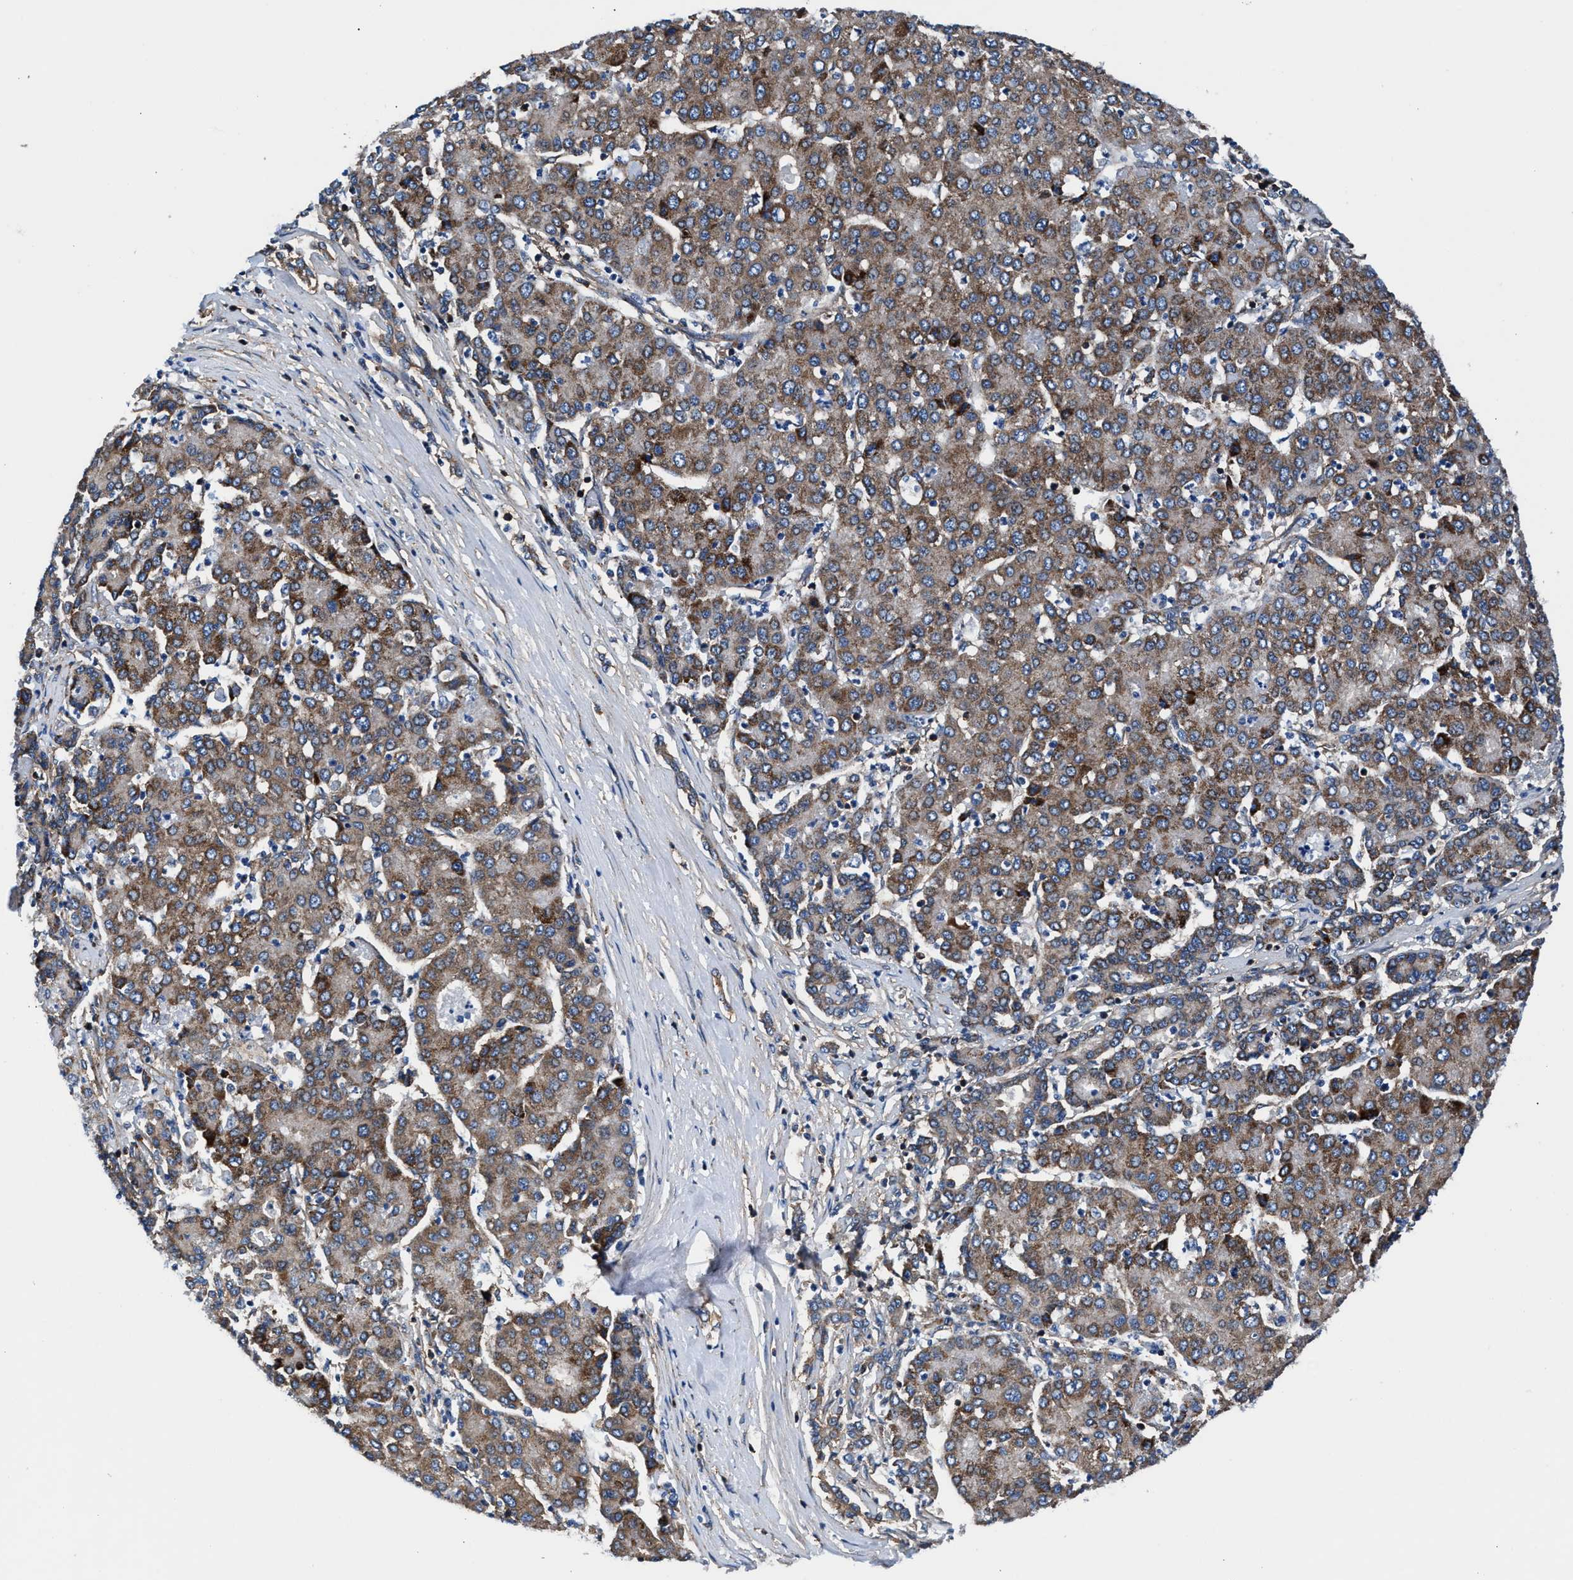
{"staining": {"intensity": "moderate", "quantity": ">75%", "location": "cytoplasmic/membranous"}, "tissue": "liver cancer", "cell_type": "Tumor cells", "image_type": "cancer", "snomed": [{"axis": "morphology", "description": "Carcinoma, Hepatocellular, NOS"}, {"axis": "topography", "description": "Liver"}], "caption": "A high-resolution micrograph shows immunohistochemistry staining of liver cancer, which shows moderate cytoplasmic/membranous expression in about >75% of tumor cells.", "gene": "NKTR", "patient": {"sex": "male", "age": 65}}